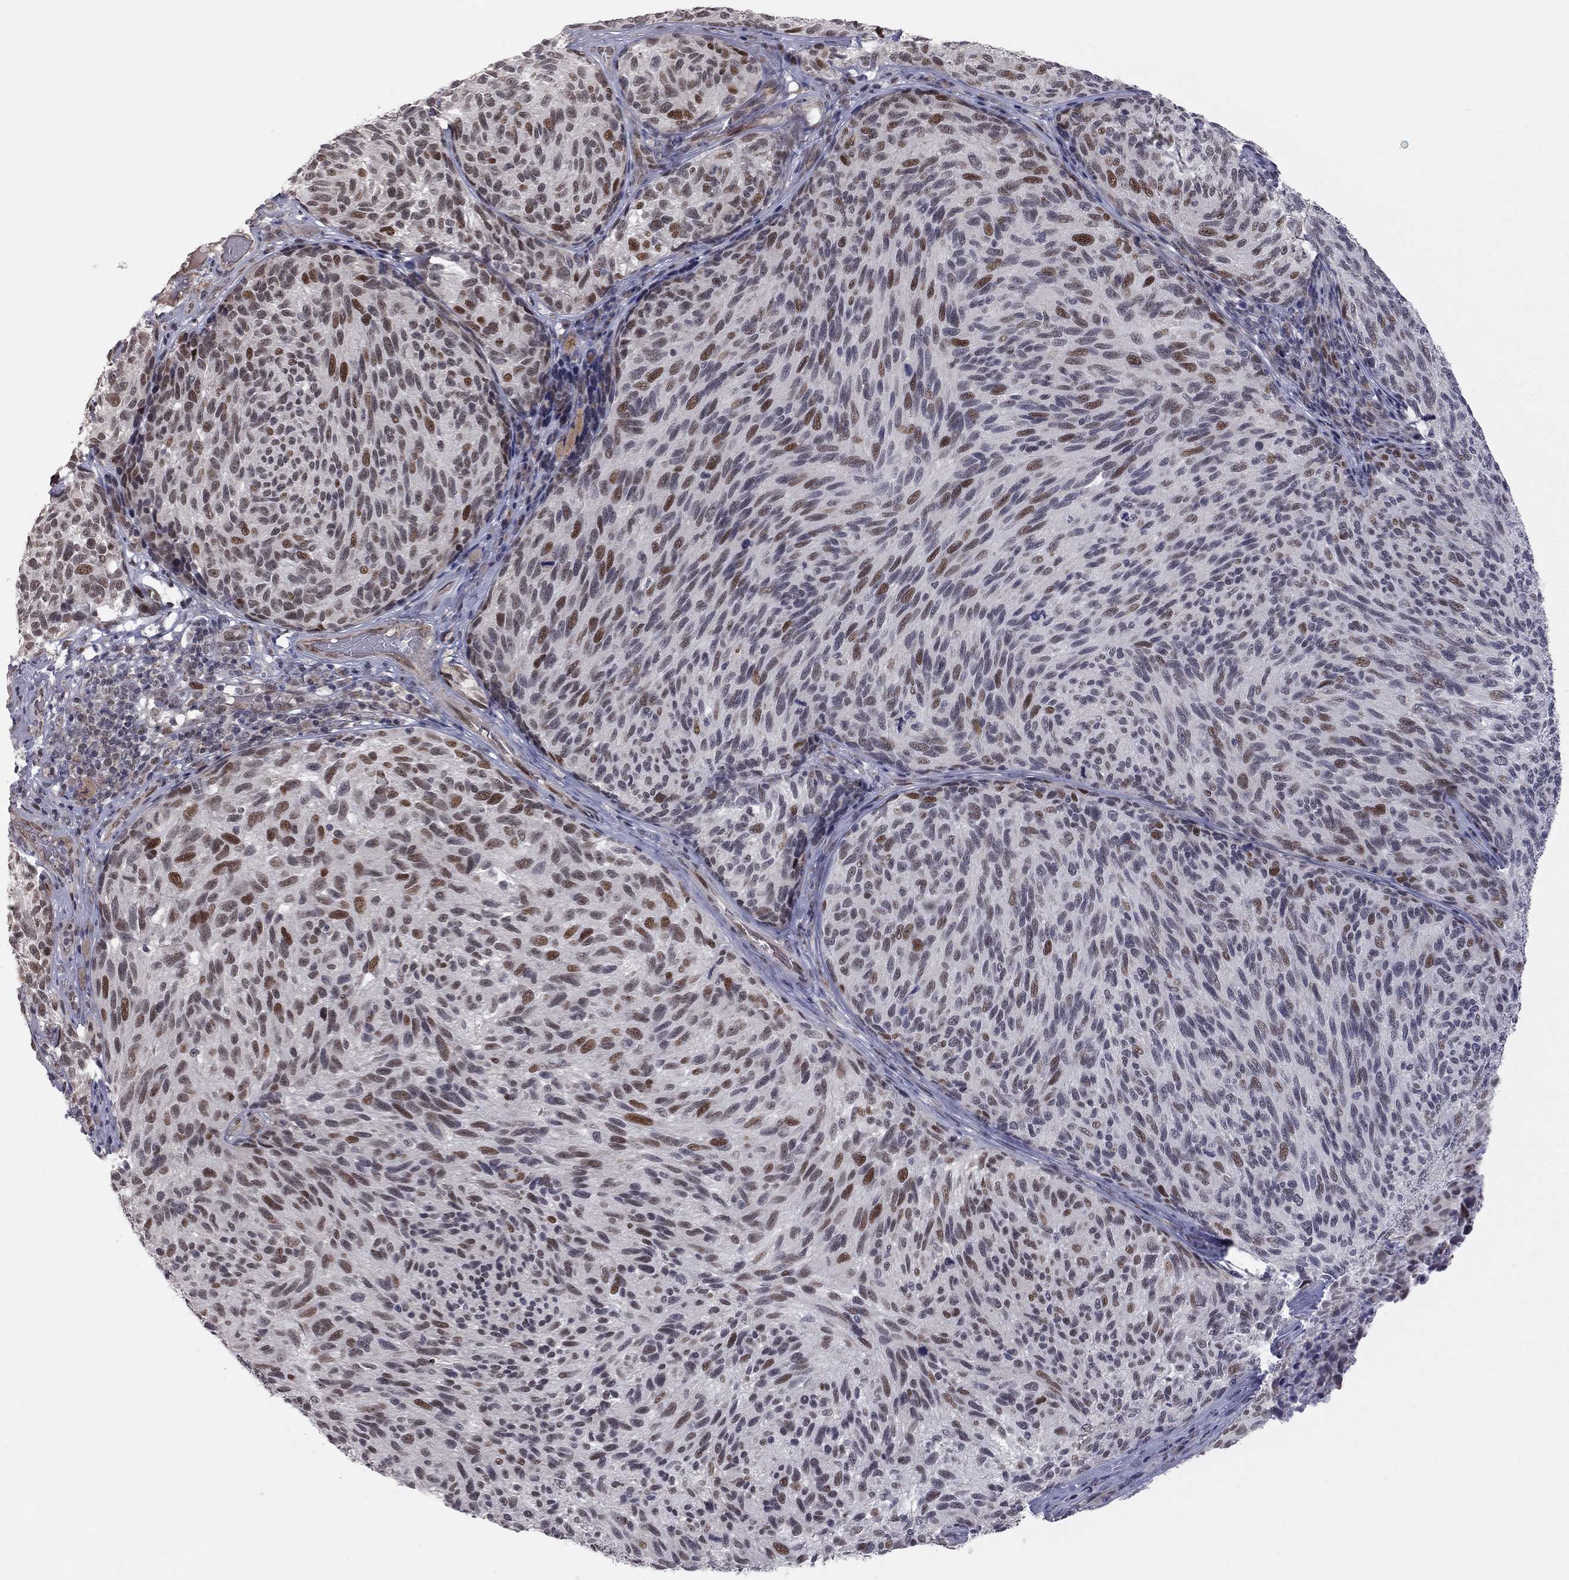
{"staining": {"intensity": "strong", "quantity": "<25%", "location": "nuclear"}, "tissue": "melanoma", "cell_type": "Tumor cells", "image_type": "cancer", "snomed": [{"axis": "morphology", "description": "Malignant melanoma, NOS"}, {"axis": "topography", "description": "Skin"}], "caption": "Tumor cells demonstrate medium levels of strong nuclear staining in approximately <25% of cells in malignant melanoma.", "gene": "MC3R", "patient": {"sex": "female", "age": 73}}